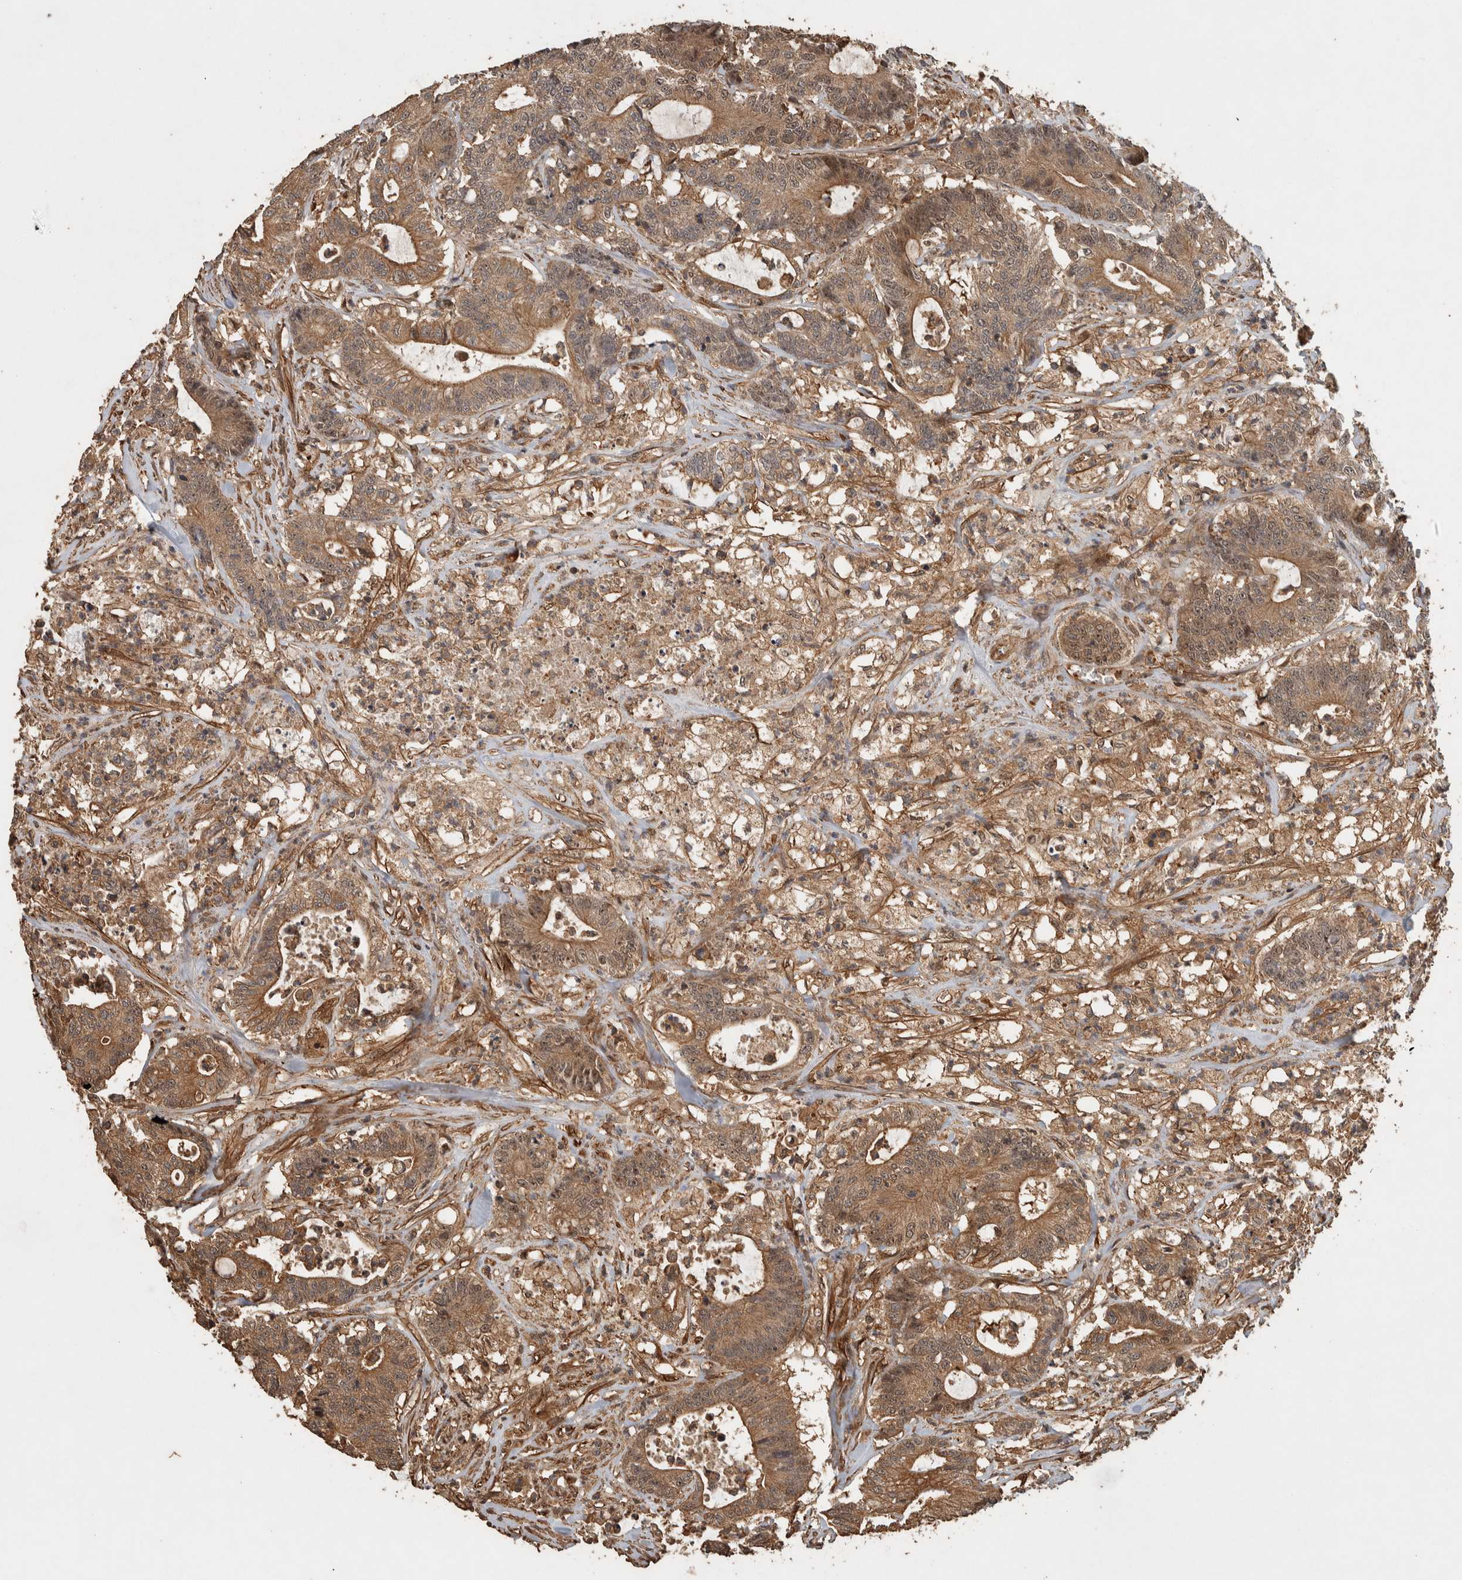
{"staining": {"intensity": "moderate", "quantity": ">75%", "location": "cytoplasmic/membranous,nuclear"}, "tissue": "colorectal cancer", "cell_type": "Tumor cells", "image_type": "cancer", "snomed": [{"axis": "morphology", "description": "Adenocarcinoma, NOS"}, {"axis": "topography", "description": "Colon"}], "caption": "Human colorectal adenocarcinoma stained with a brown dye reveals moderate cytoplasmic/membranous and nuclear positive expression in about >75% of tumor cells.", "gene": "SPHK1", "patient": {"sex": "female", "age": 84}}